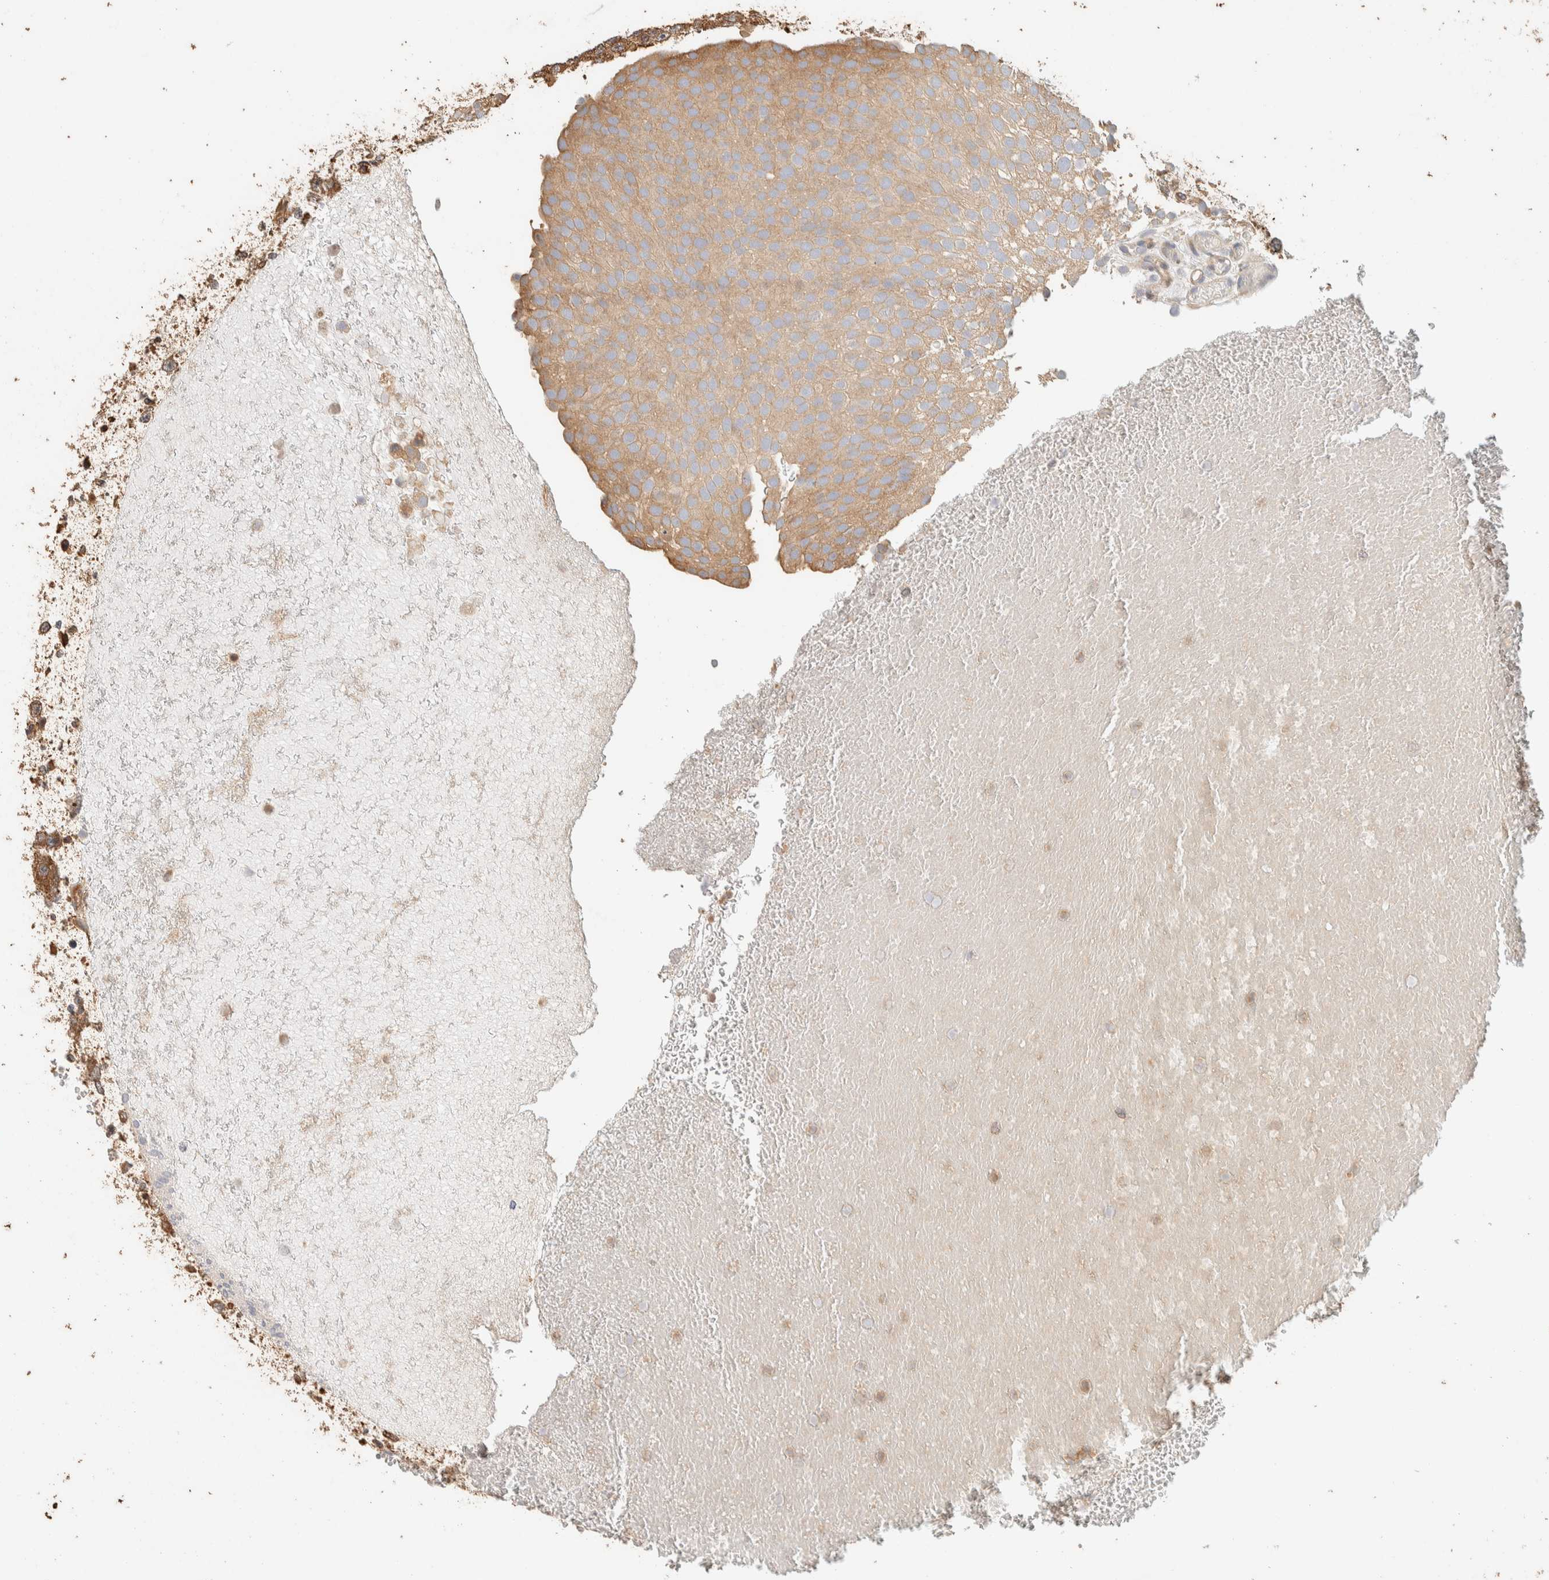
{"staining": {"intensity": "moderate", "quantity": ">75%", "location": "cytoplasmic/membranous"}, "tissue": "urothelial cancer", "cell_type": "Tumor cells", "image_type": "cancer", "snomed": [{"axis": "morphology", "description": "Urothelial carcinoma, Low grade"}, {"axis": "topography", "description": "Urinary bladder"}], "caption": "Immunohistochemical staining of human urothelial cancer reveals medium levels of moderate cytoplasmic/membranous expression in approximately >75% of tumor cells.", "gene": "EXOC7", "patient": {"sex": "male", "age": 78}}